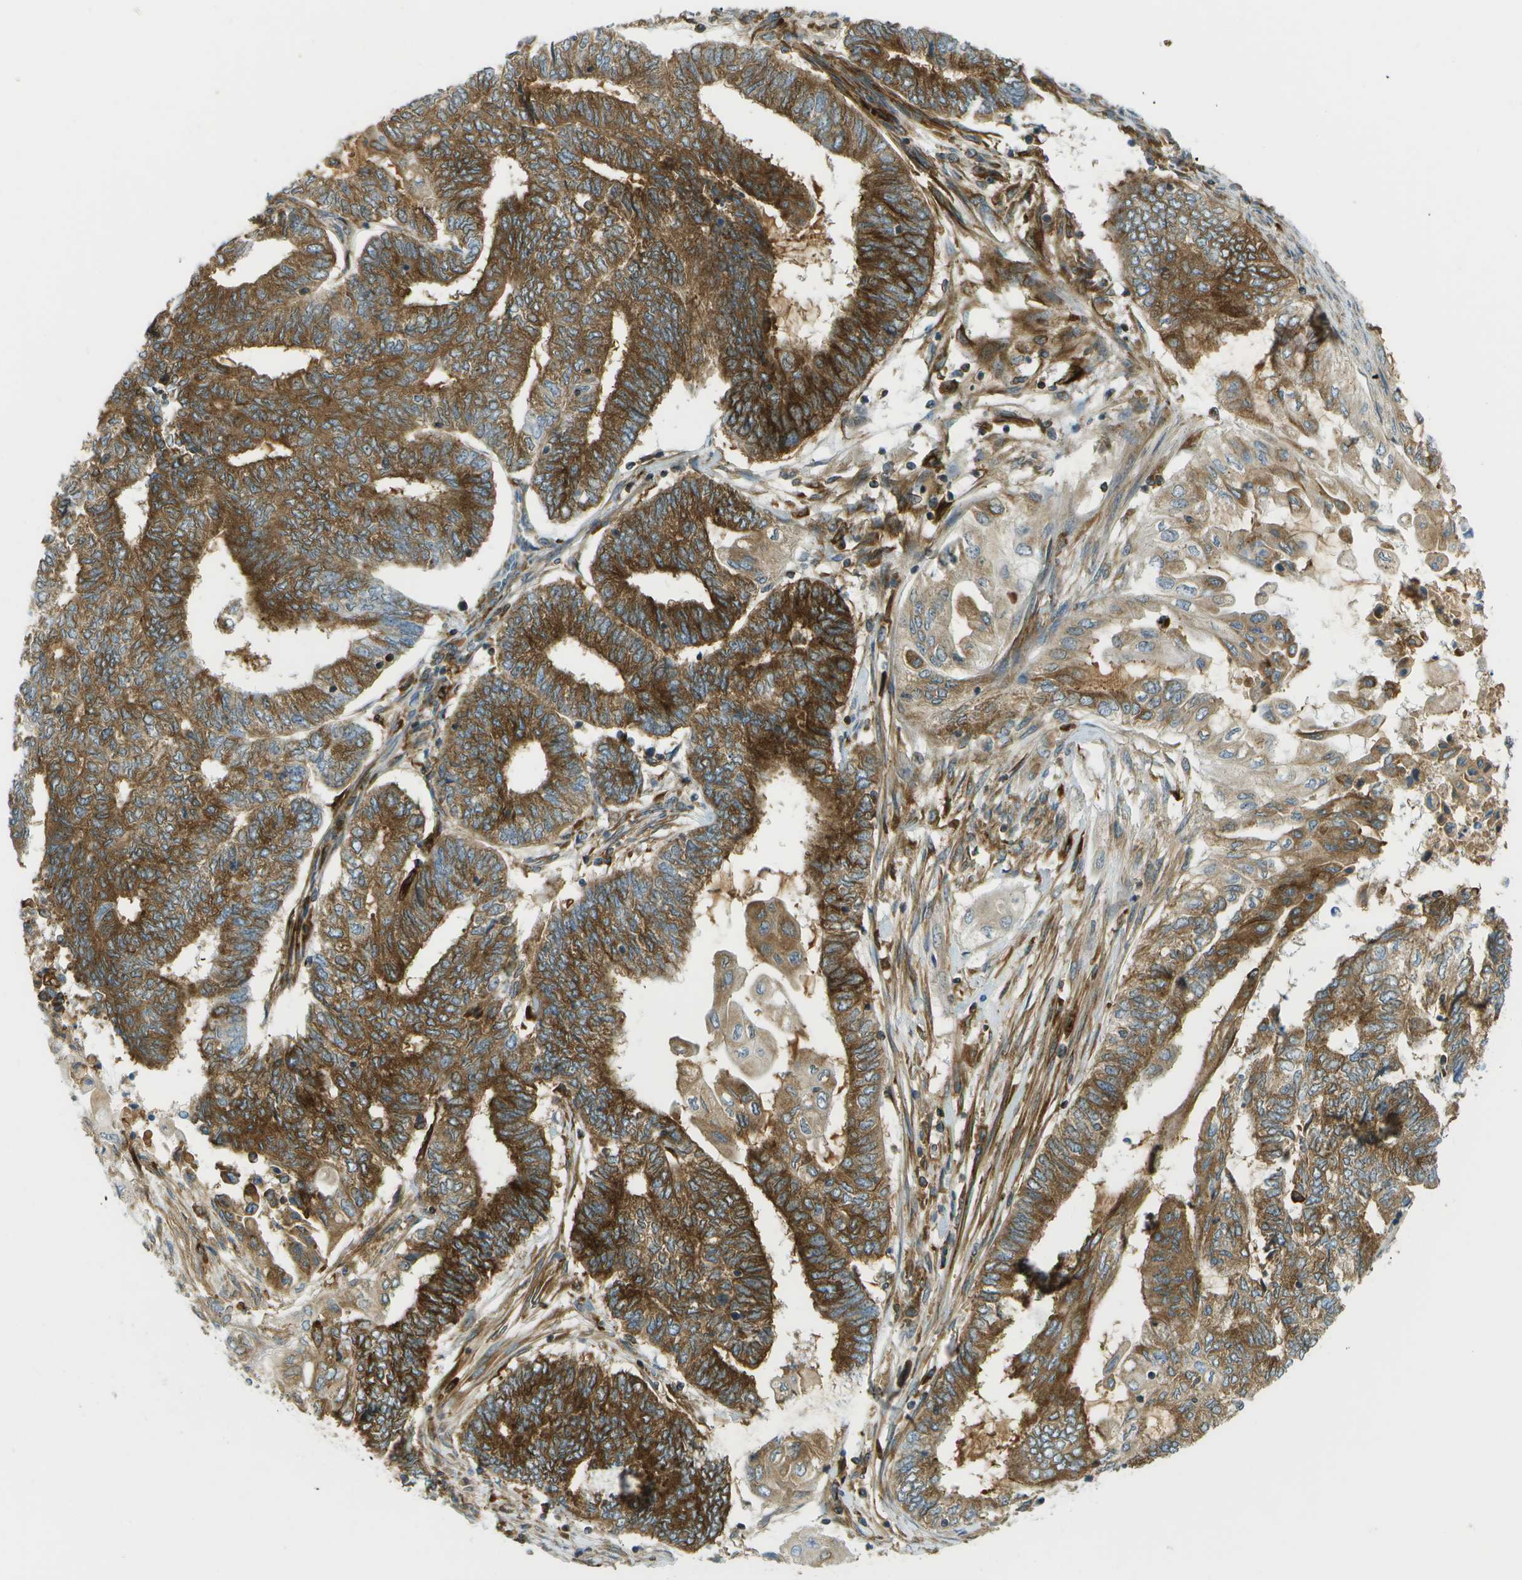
{"staining": {"intensity": "strong", "quantity": ">75%", "location": "cytoplasmic/membranous"}, "tissue": "endometrial cancer", "cell_type": "Tumor cells", "image_type": "cancer", "snomed": [{"axis": "morphology", "description": "Adenocarcinoma, NOS"}, {"axis": "topography", "description": "Uterus"}, {"axis": "topography", "description": "Endometrium"}], "caption": "An immunohistochemistry (IHC) histopathology image of neoplastic tissue is shown. Protein staining in brown labels strong cytoplasmic/membranous positivity in endometrial adenocarcinoma within tumor cells.", "gene": "TMTC1", "patient": {"sex": "female", "age": 70}}